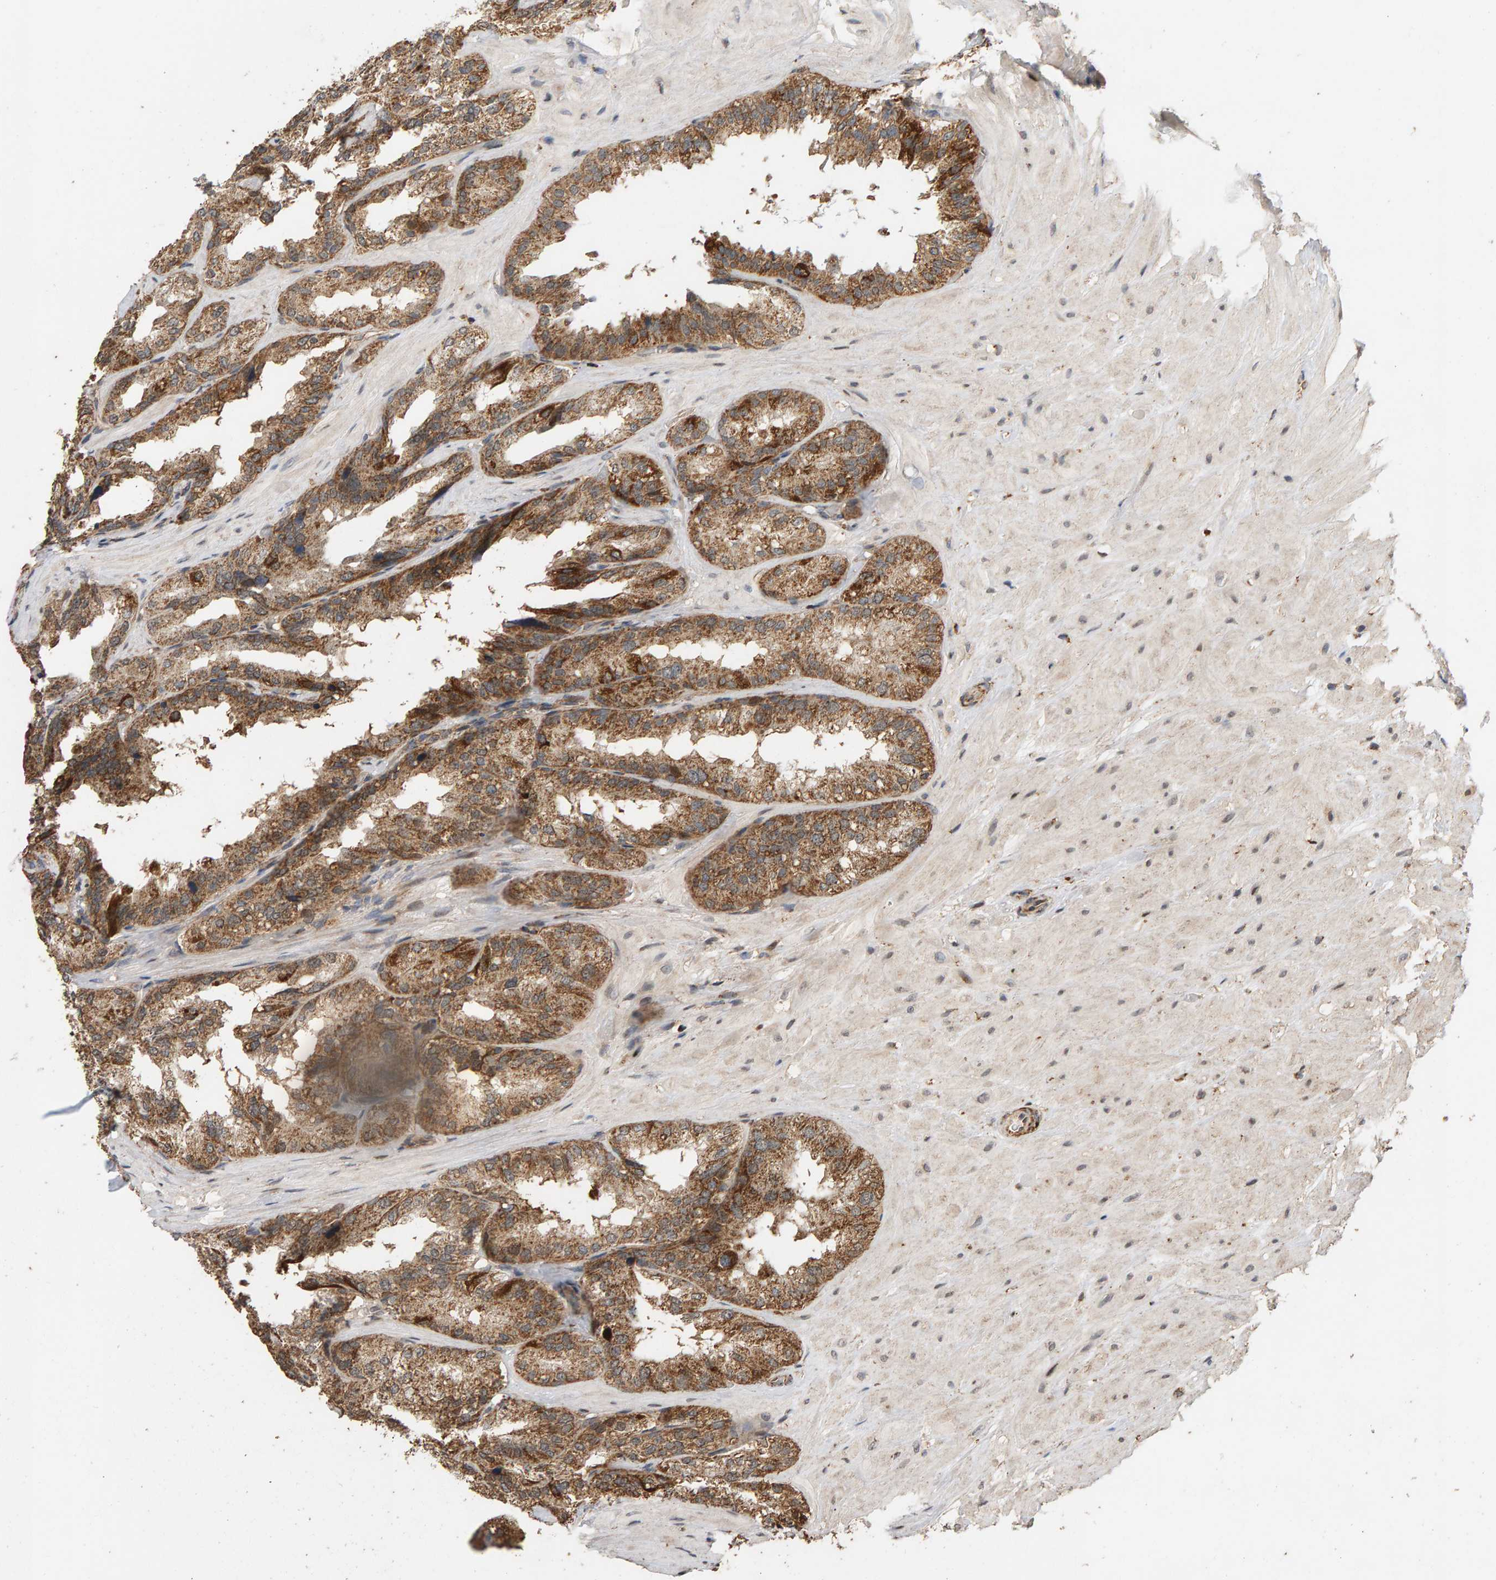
{"staining": {"intensity": "moderate", "quantity": ">75%", "location": "cytoplasmic/membranous"}, "tissue": "seminal vesicle", "cell_type": "Glandular cells", "image_type": "normal", "snomed": [{"axis": "morphology", "description": "Normal tissue, NOS"}, {"axis": "topography", "description": "Prostate"}, {"axis": "topography", "description": "Seminal veicle"}], "caption": "The histopathology image displays a brown stain indicating the presence of a protein in the cytoplasmic/membranous of glandular cells in seminal vesicle.", "gene": "GSTK1", "patient": {"sex": "male", "age": 51}}